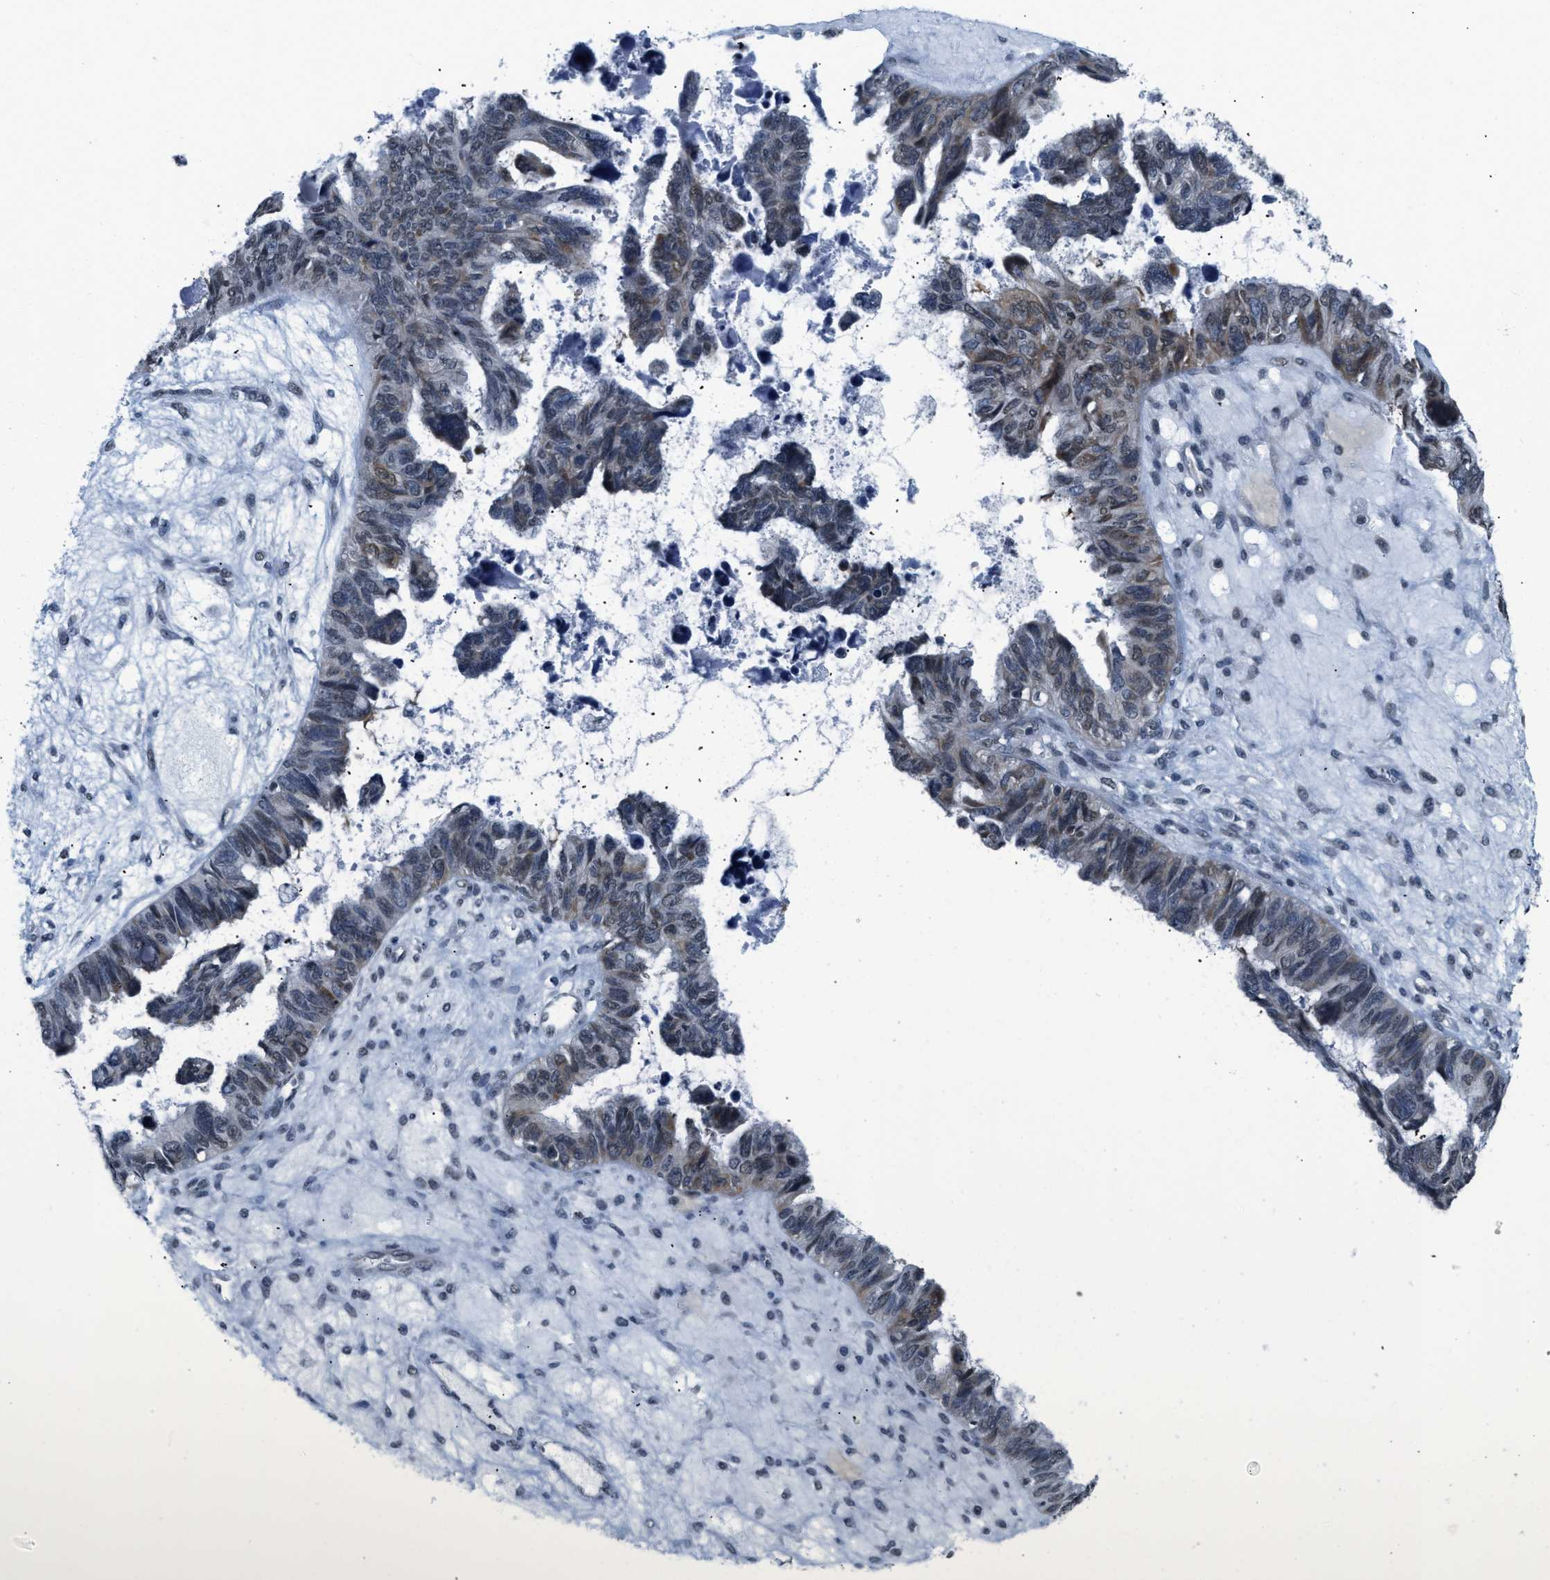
{"staining": {"intensity": "weak", "quantity": "<25%", "location": "cytoplasmic/membranous,nuclear"}, "tissue": "ovarian cancer", "cell_type": "Tumor cells", "image_type": "cancer", "snomed": [{"axis": "morphology", "description": "Cystadenocarcinoma, serous, NOS"}, {"axis": "topography", "description": "Ovary"}], "caption": "Immunohistochemistry (IHC) micrograph of neoplastic tissue: human serous cystadenocarcinoma (ovarian) stained with DAB (3,3'-diaminobenzidine) demonstrates no significant protein staining in tumor cells. (DAB immunohistochemistry, high magnification).", "gene": "RAF1", "patient": {"sex": "female", "age": 79}}